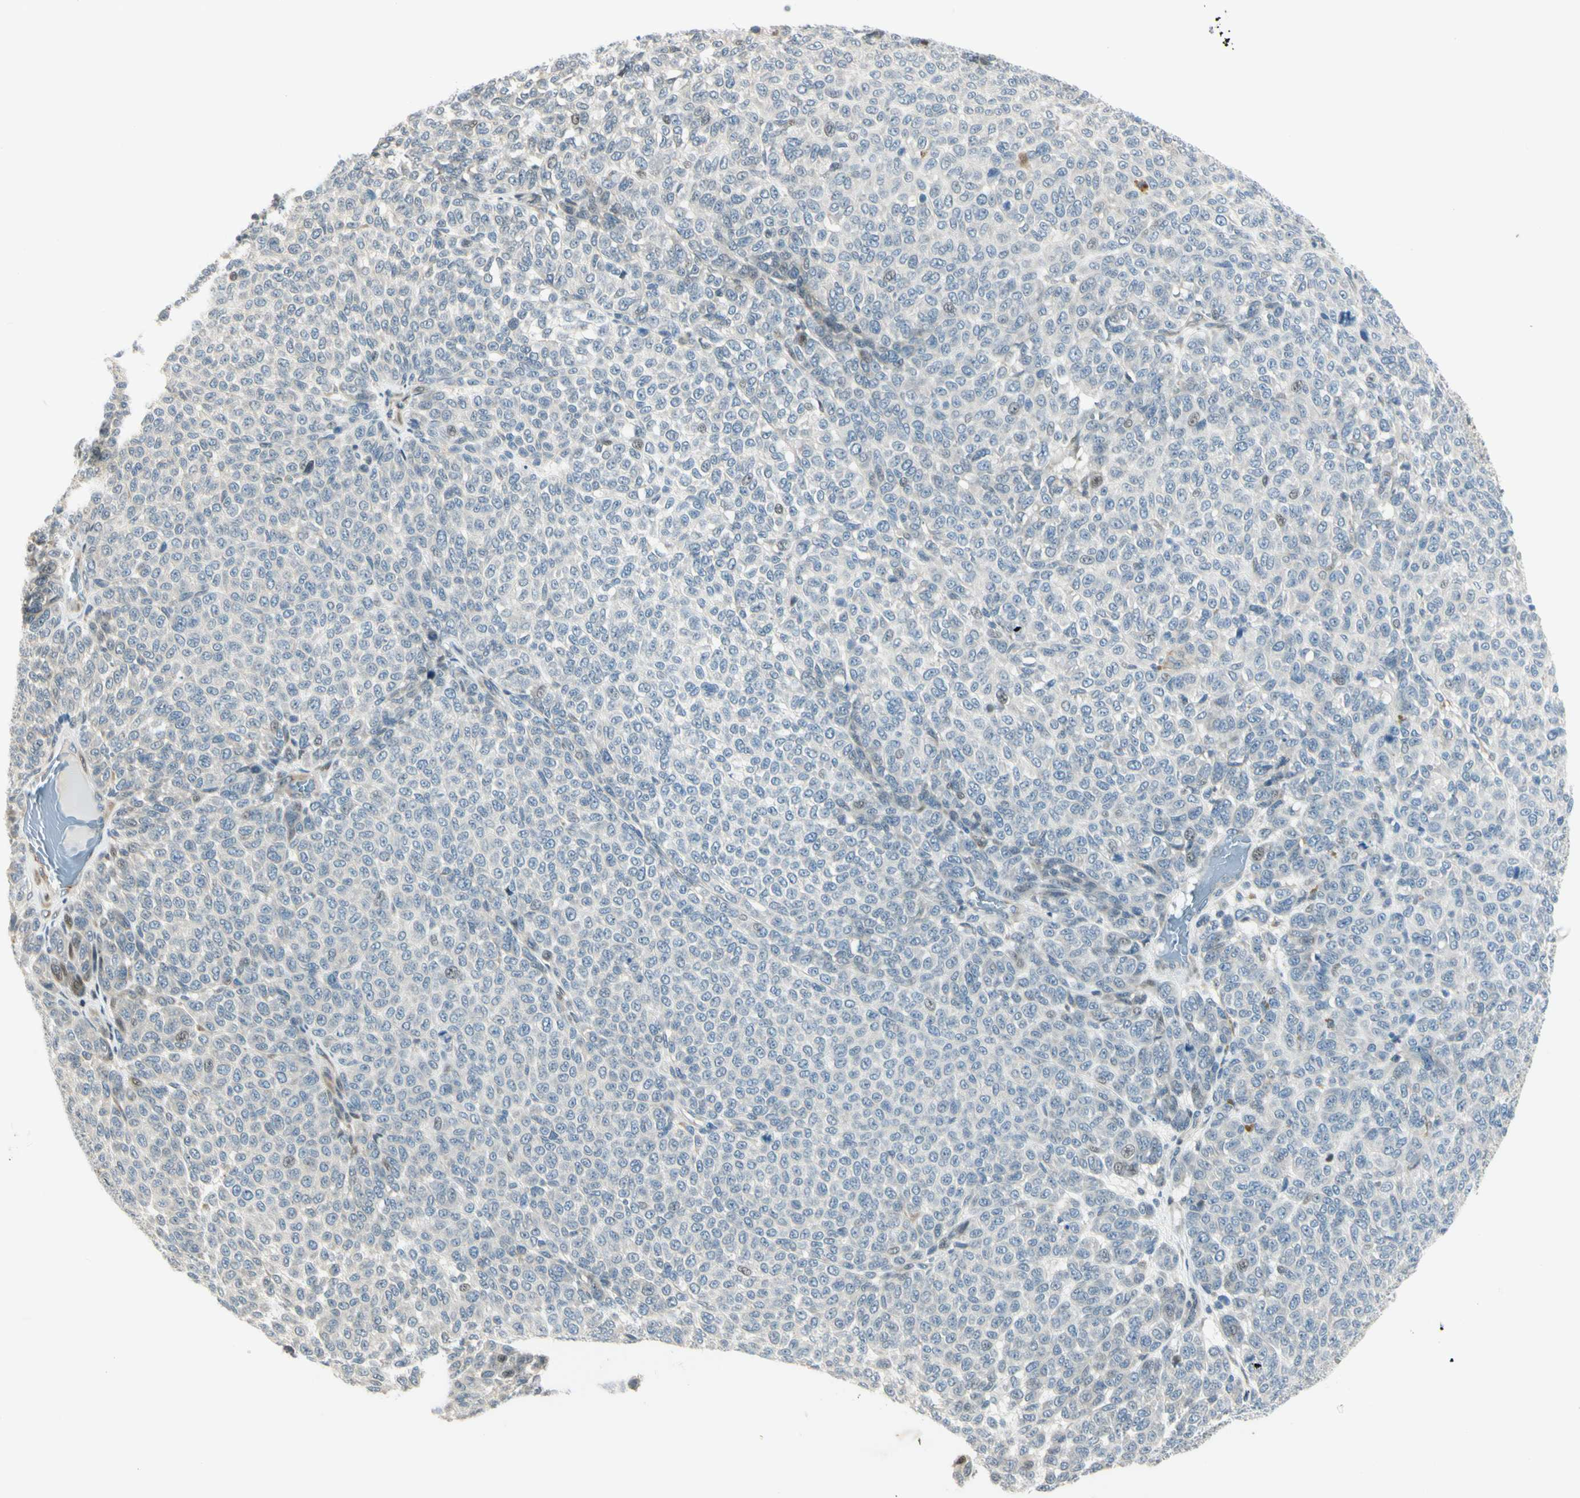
{"staining": {"intensity": "weak", "quantity": "<25%", "location": "nuclear"}, "tissue": "melanoma", "cell_type": "Tumor cells", "image_type": "cancer", "snomed": [{"axis": "morphology", "description": "Malignant melanoma, NOS"}, {"axis": "topography", "description": "Skin"}], "caption": "This is a micrograph of immunohistochemistry (IHC) staining of melanoma, which shows no staining in tumor cells.", "gene": "NPDC1", "patient": {"sex": "male", "age": 59}}